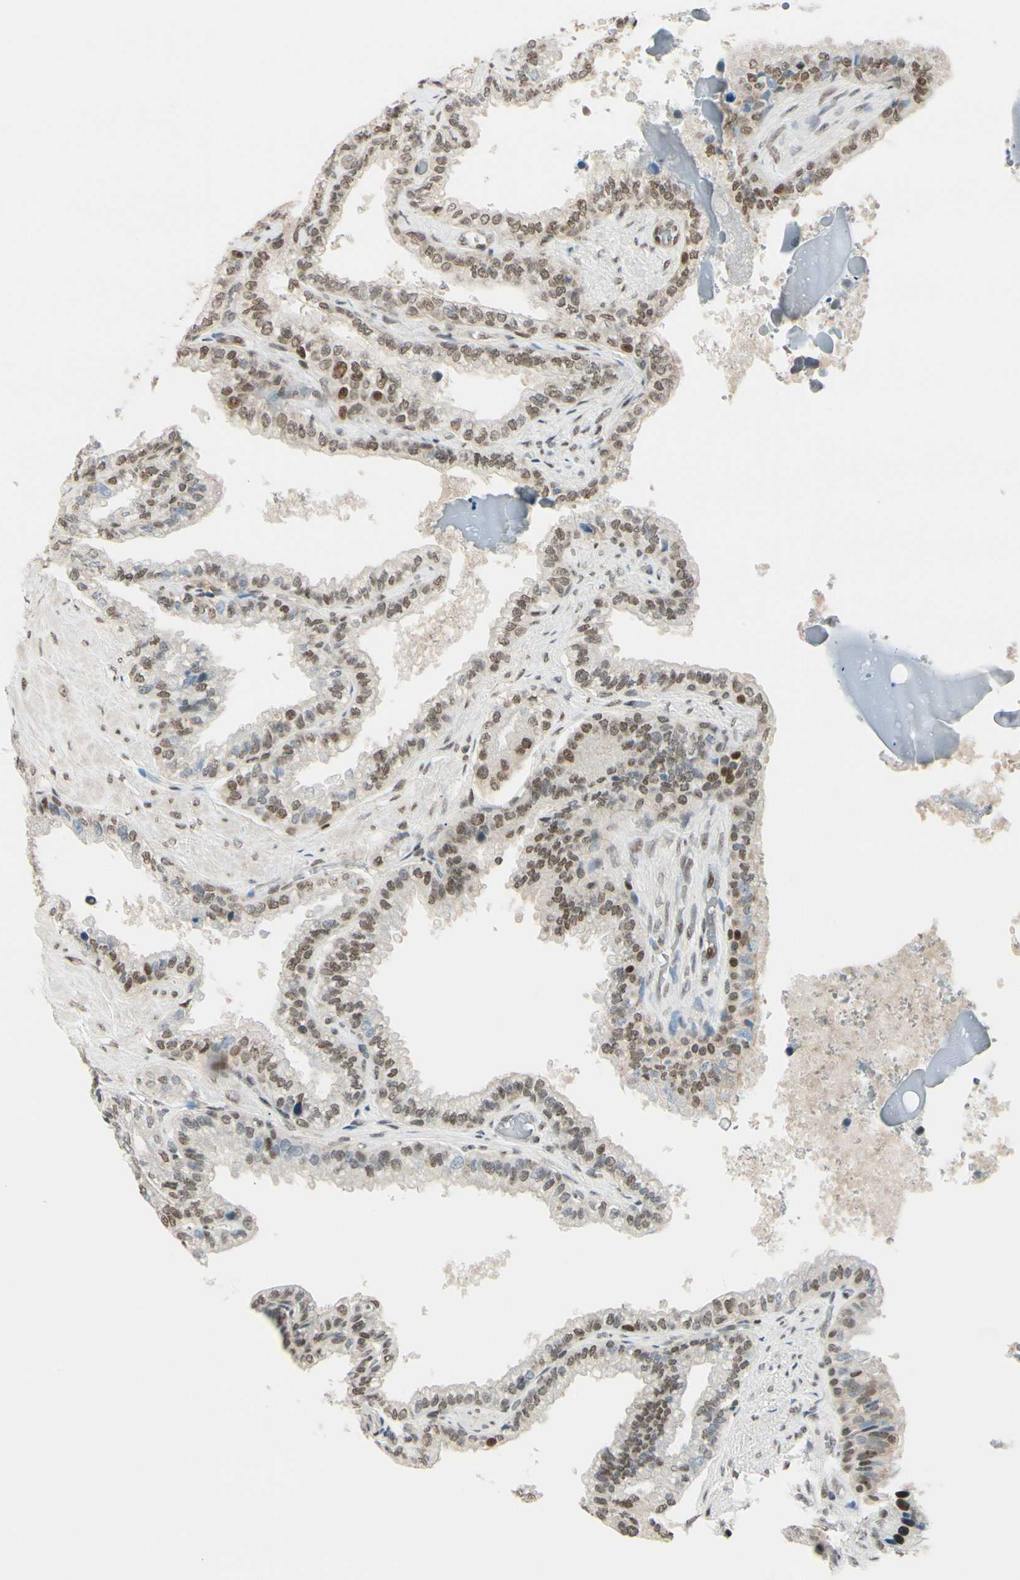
{"staining": {"intensity": "moderate", "quantity": ">75%", "location": "nuclear"}, "tissue": "seminal vesicle", "cell_type": "Glandular cells", "image_type": "normal", "snomed": [{"axis": "morphology", "description": "Normal tissue, NOS"}, {"axis": "topography", "description": "Seminal veicle"}], "caption": "IHC (DAB (3,3'-diaminobenzidine)) staining of benign seminal vesicle displays moderate nuclear protein positivity in approximately >75% of glandular cells.", "gene": "SUFU", "patient": {"sex": "male", "age": 46}}